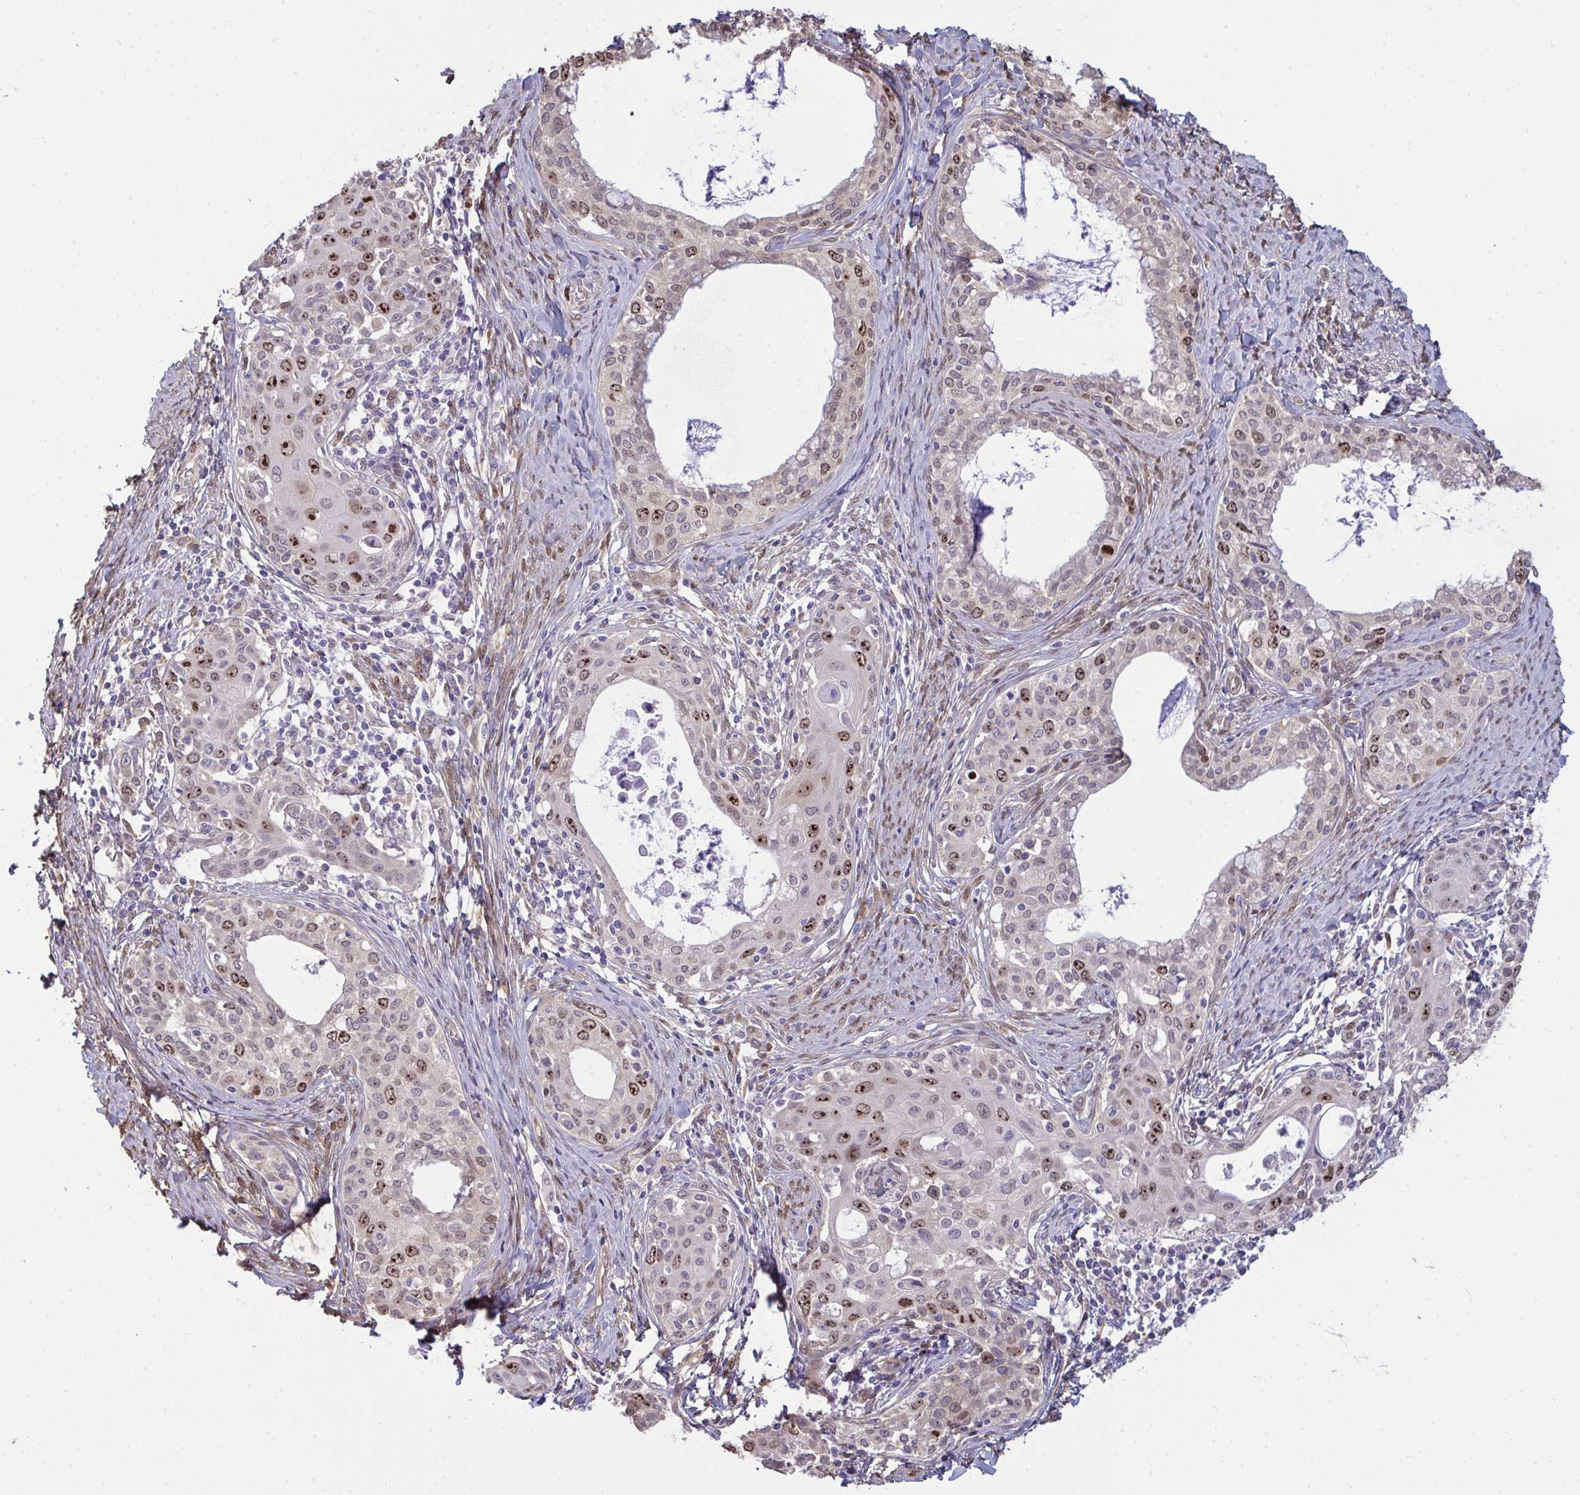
{"staining": {"intensity": "moderate", "quantity": "25%-75%", "location": "nuclear"}, "tissue": "cervical cancer", "cell_type": "Tumor cells", "image_type": "cancer", "snomed": [{"axis": "morphology", "description": "Squamous cell carcinoma, NOS"}, {"axis": "morphology", "description": "Adenocarcinoma, NOS"}, {"axis": "topography", "description": "Cervix"}], "caption": "Immunohistochemical staining of cervical cancer (adenocarcinoma) displays medium levels of moderate nuclear protein expression in approximately 25%-75% of tumor cells.", "gene": "SETD7", "patient": {"sex": "female", "age": 52}}